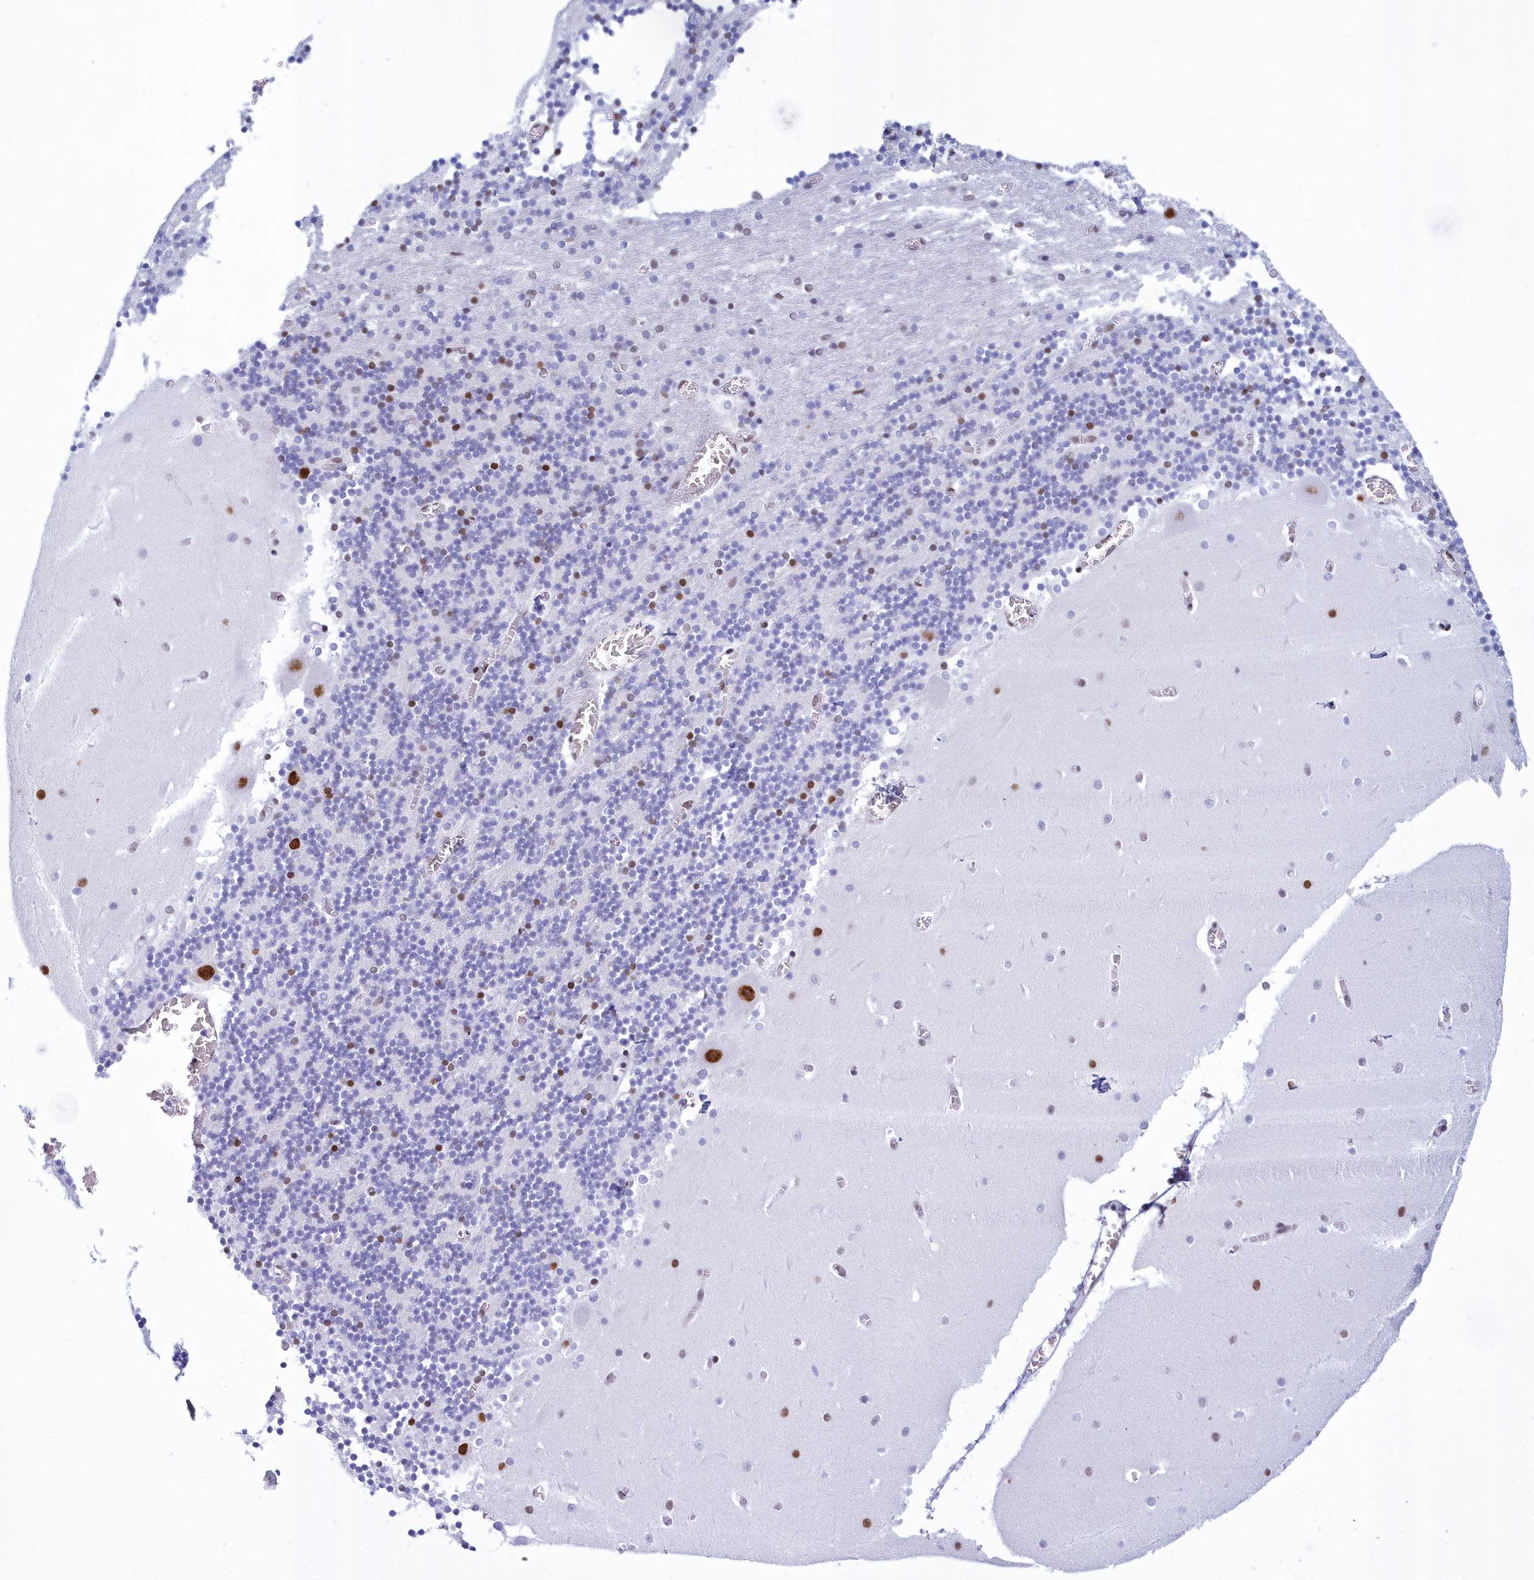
{"staining": {"intensity": "moderate", "quantity": "25%-75%", "location": "nuclear"}, "tissue": "cerebellum", "cell_type": "Cells in granular layer", "image_type": "normal", "snomed": [{"axis": "morphology", "description": "Normal tissue, NOS"}, {"axis": "topography", "description": "Cerebellum"}], "caption": "Moderate nuclear protein staining is present in about 25%-75% of cells in granular layer in cerebellum. The staining is performed using DAB (3,3'-diaminobenzidine) brown chromogen to label protein expression. The nuclei are counter-stained blue using hematoxylin.", "gene": "CDC26", "patient": {"sex": "female", "age": 28}}